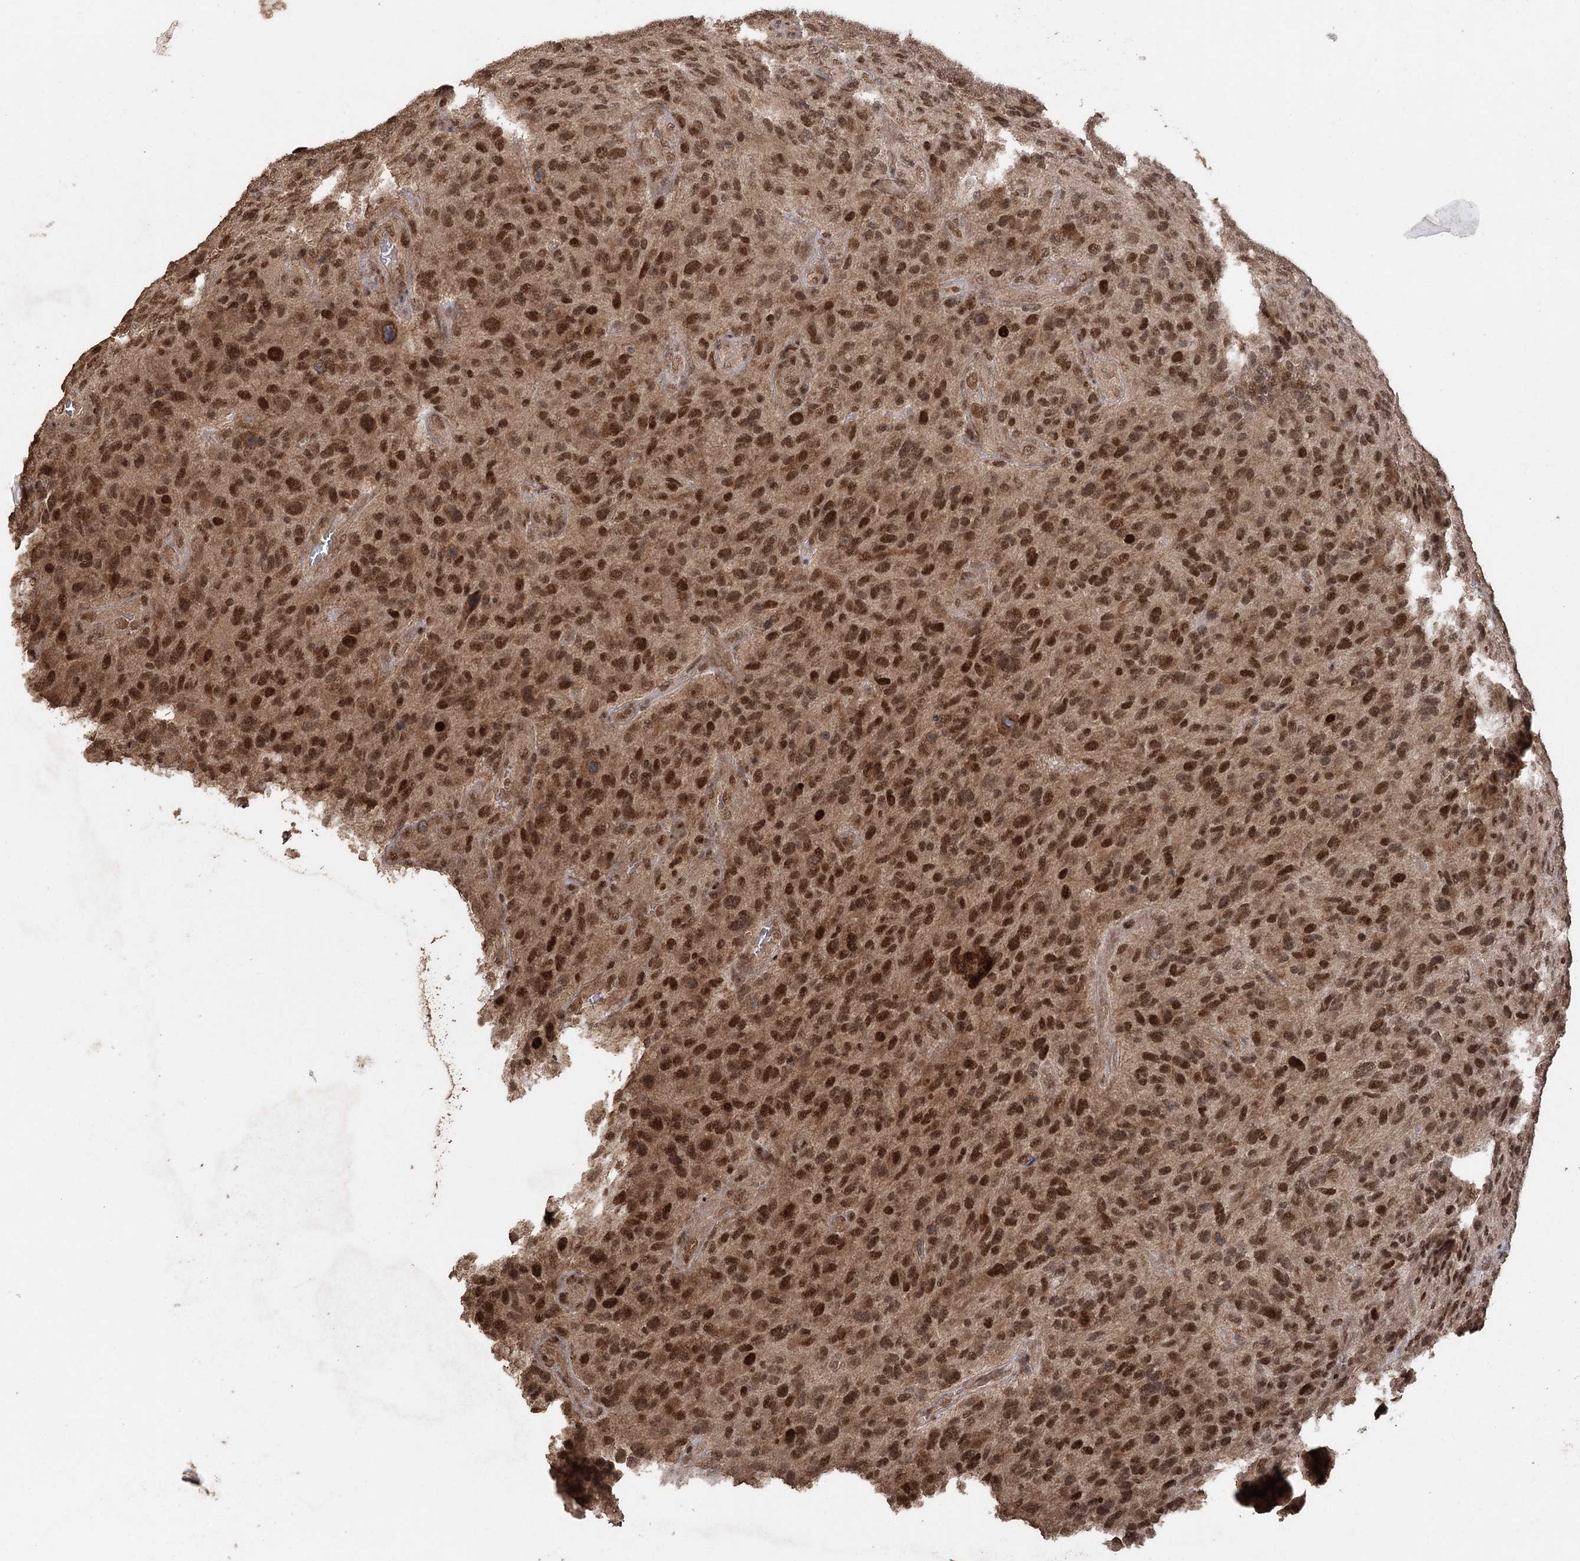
{"staining": {"intensity": "moderate", "quantity": ">75%", "location": "nuclear"}, "tissue": "glioma", "cell_type": "Tumor cells", "image_type": "cancer", "snomed": [{"axis": "morphology", "description": "Glioma, malignant, High grade"}, {"axis": "topography", "description": "Brain"}], "caption": "Glioma was stained to show a protein in brown. There is medium levels of moderate nuclear staining in approximately >75% of tumor cells.", "gene": "FBXO7", "patient": {"sex": "male", "age": 47}}